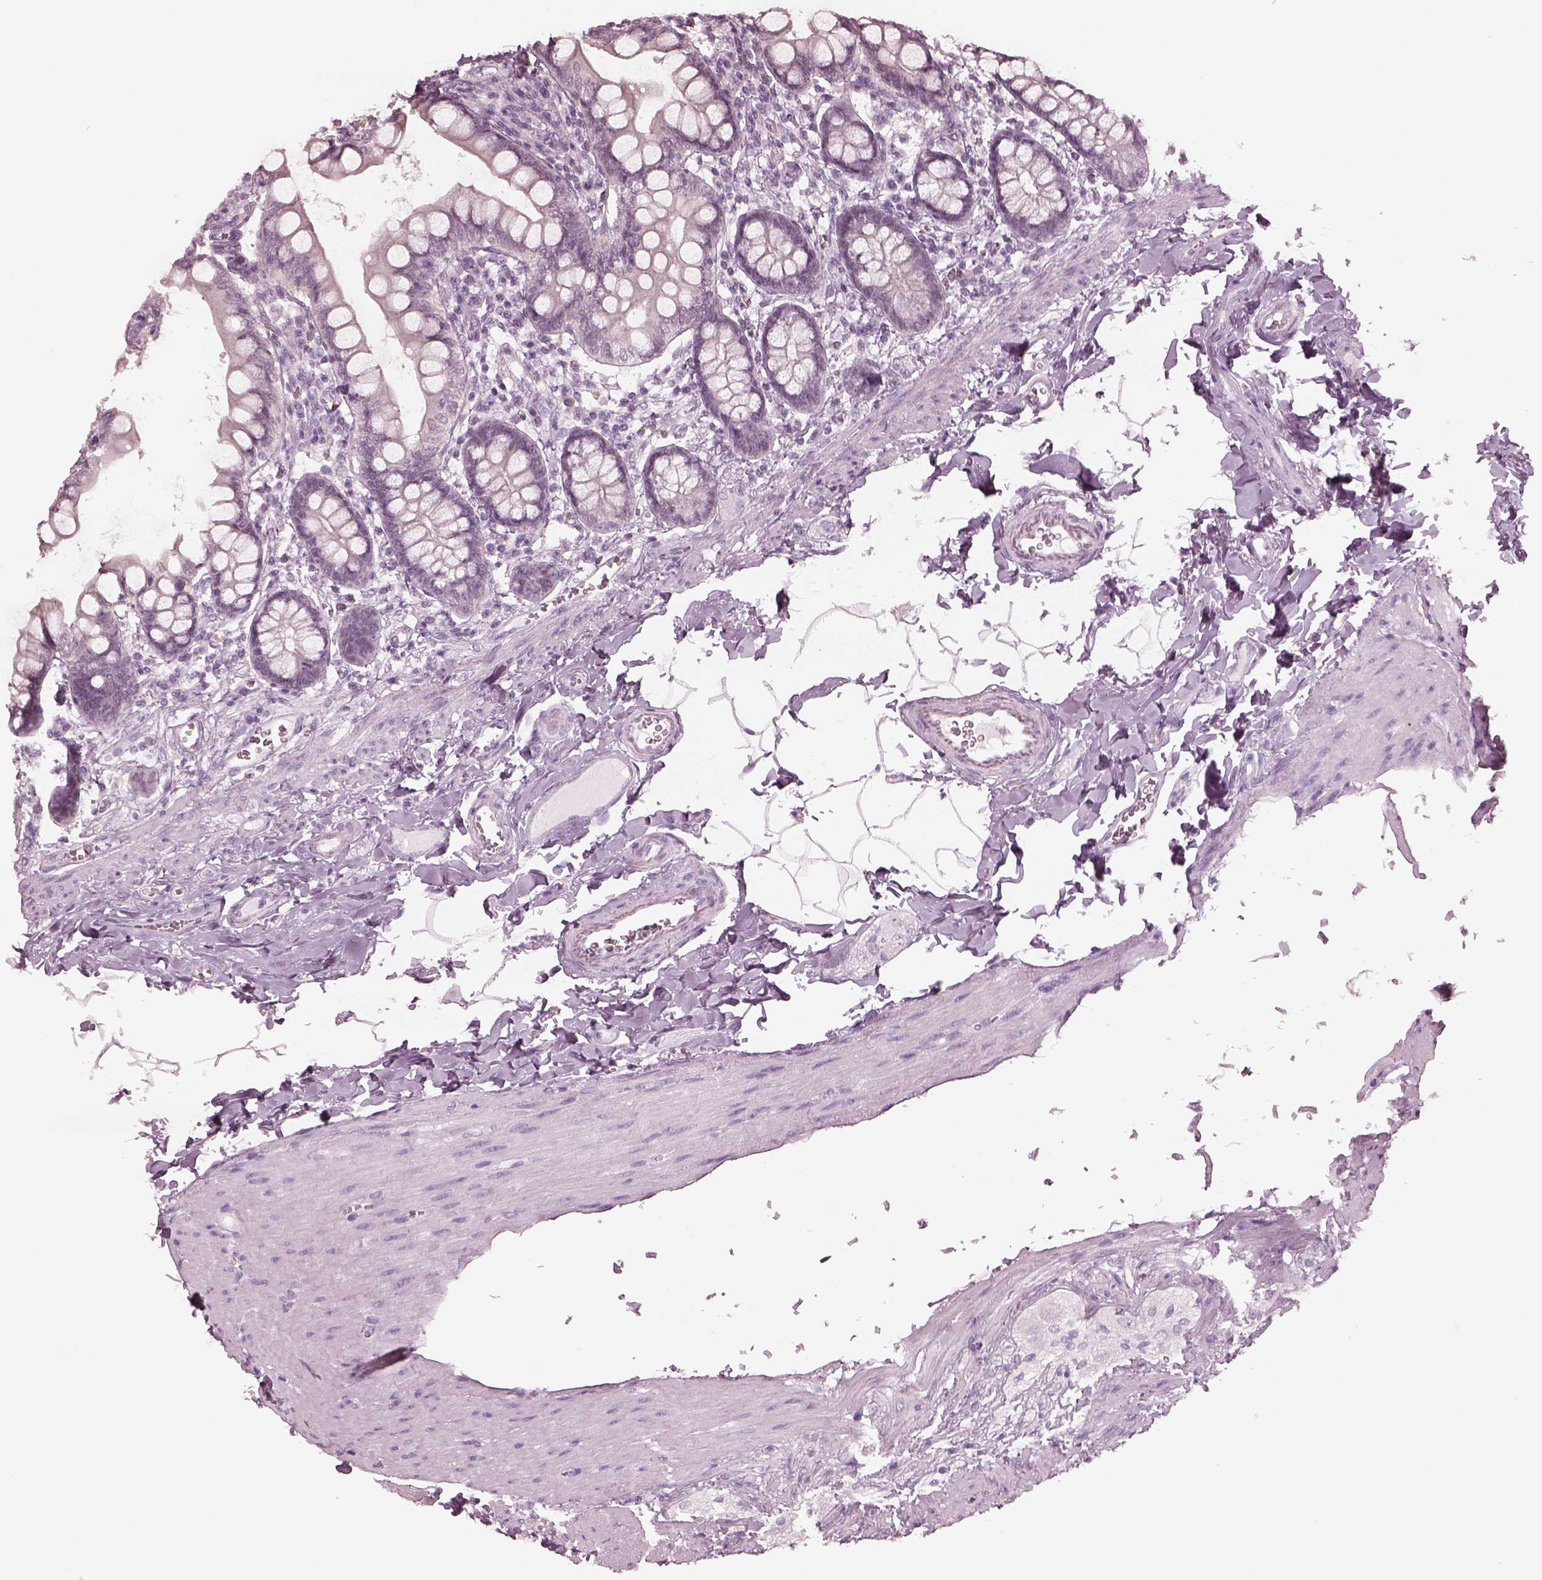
{"staining": {"intensity": "negative", "quantity": "none", "location": "none"}, "tissue": "small intestine", "cell_type": "Glandular cells", "image_type": "normal", "snomed": [{"axis": "morphology", "description": "Normal tissue, NOS"}, {"axis": "topography", "description": "Small intestine"}], "caption": "High magnification brightfield microscopy of benign small intestine stained with DAB (brown) and counterstained with hematoxylin (blue): glandular cells show no significant positivity.", "gene": "C2orf81", "patient": {"sex": "female", "age": 56}}